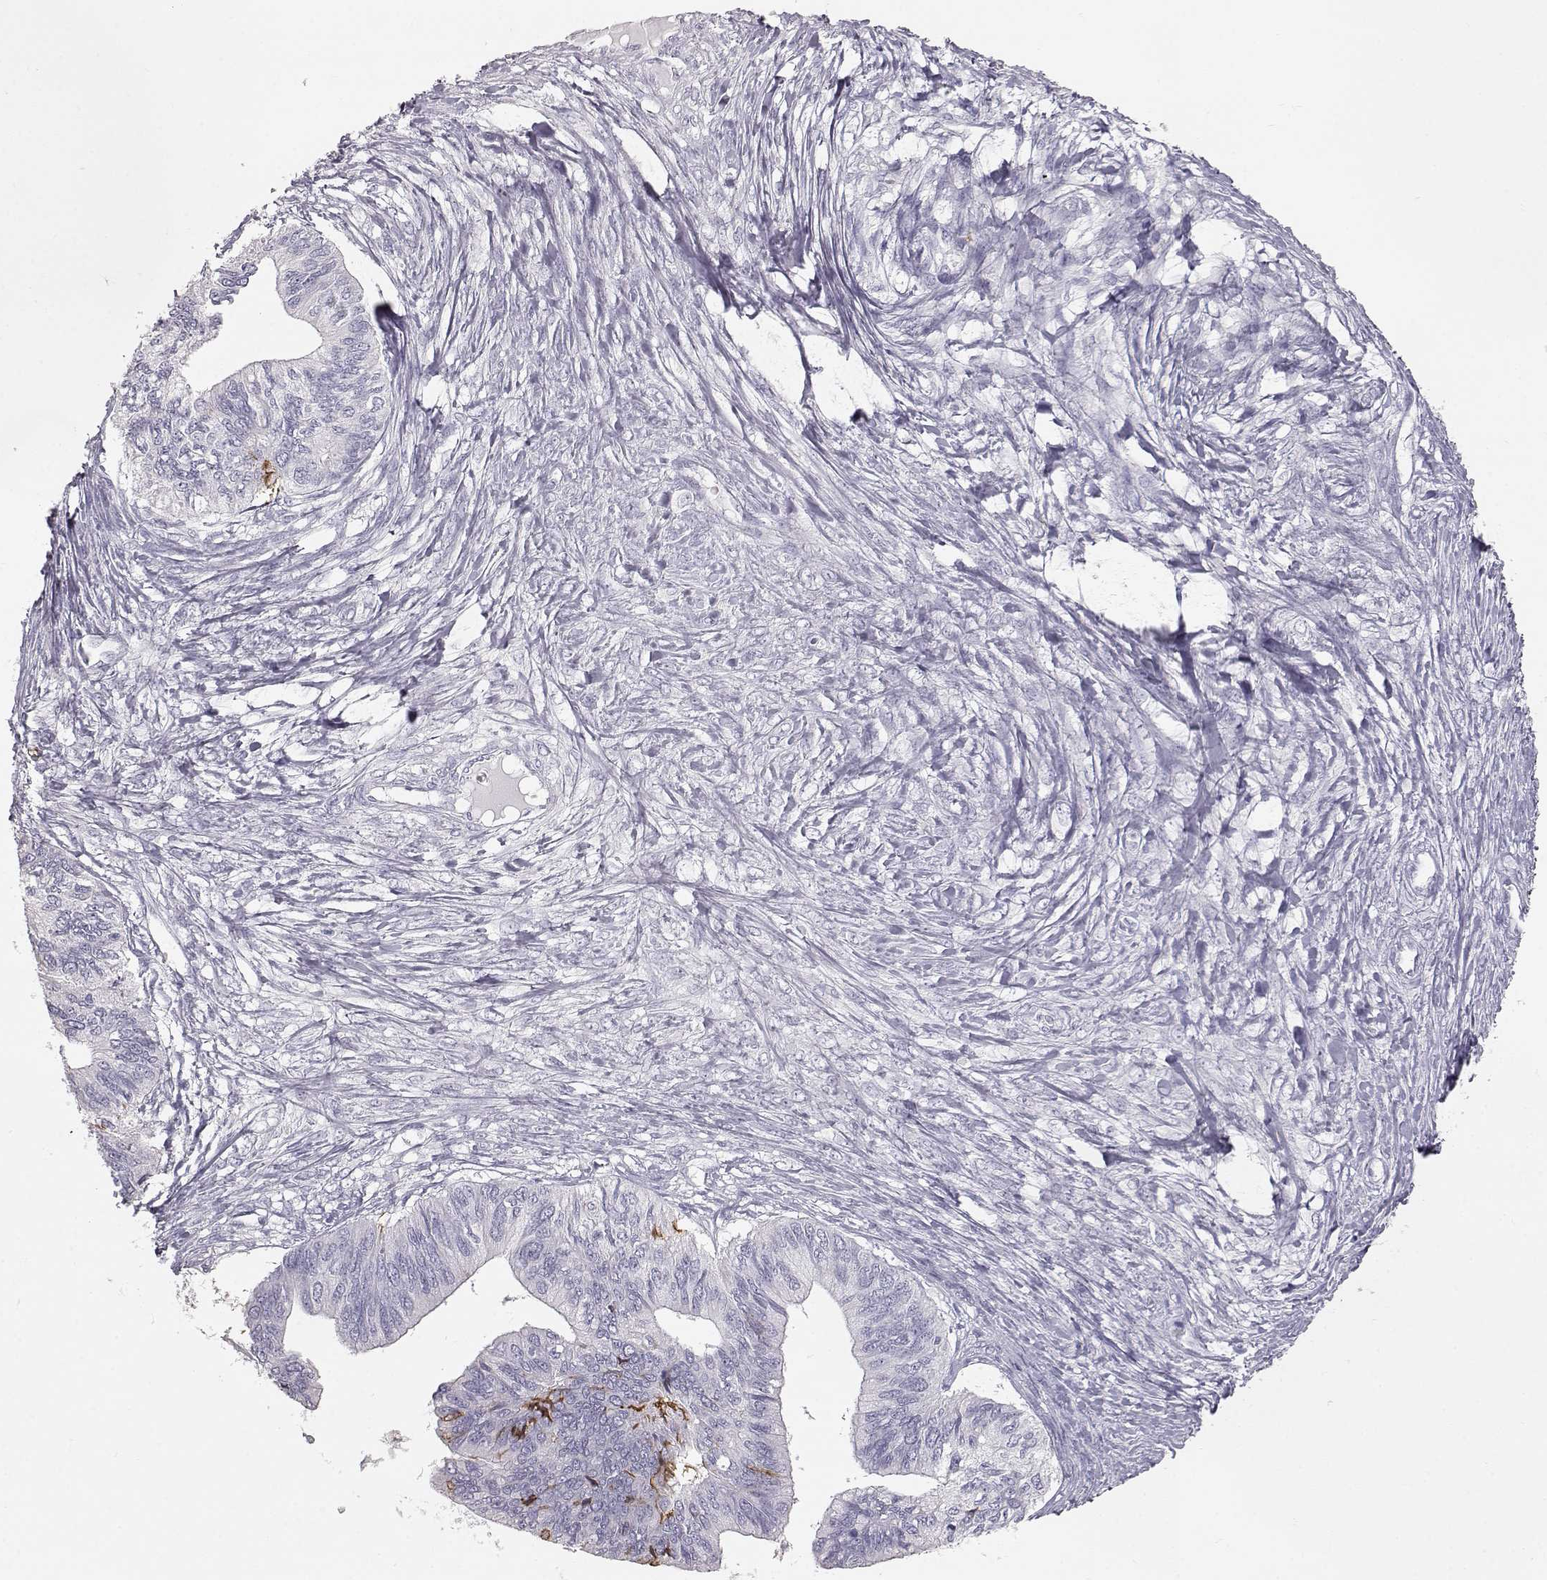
{"staining": {"intensity": "negative", "quantity": "none", "location": "none"}, "tissue": "ovarian cancer", "cell_type": "Tumor cells", "image_type": "cancer", "snomed": [{"axis": "morphology", "description": "Cystadenocarcinoma, mucinous, NOS"}, {"axis": "topography", "description": "Ovary"}], "caption": "Human ovarian cancer stained for a protein using immunohistochemistry demonstrates no positivity in tumor cells.", "gene": "KRT33A", "patient": {"sex": "female", "age": 76}}